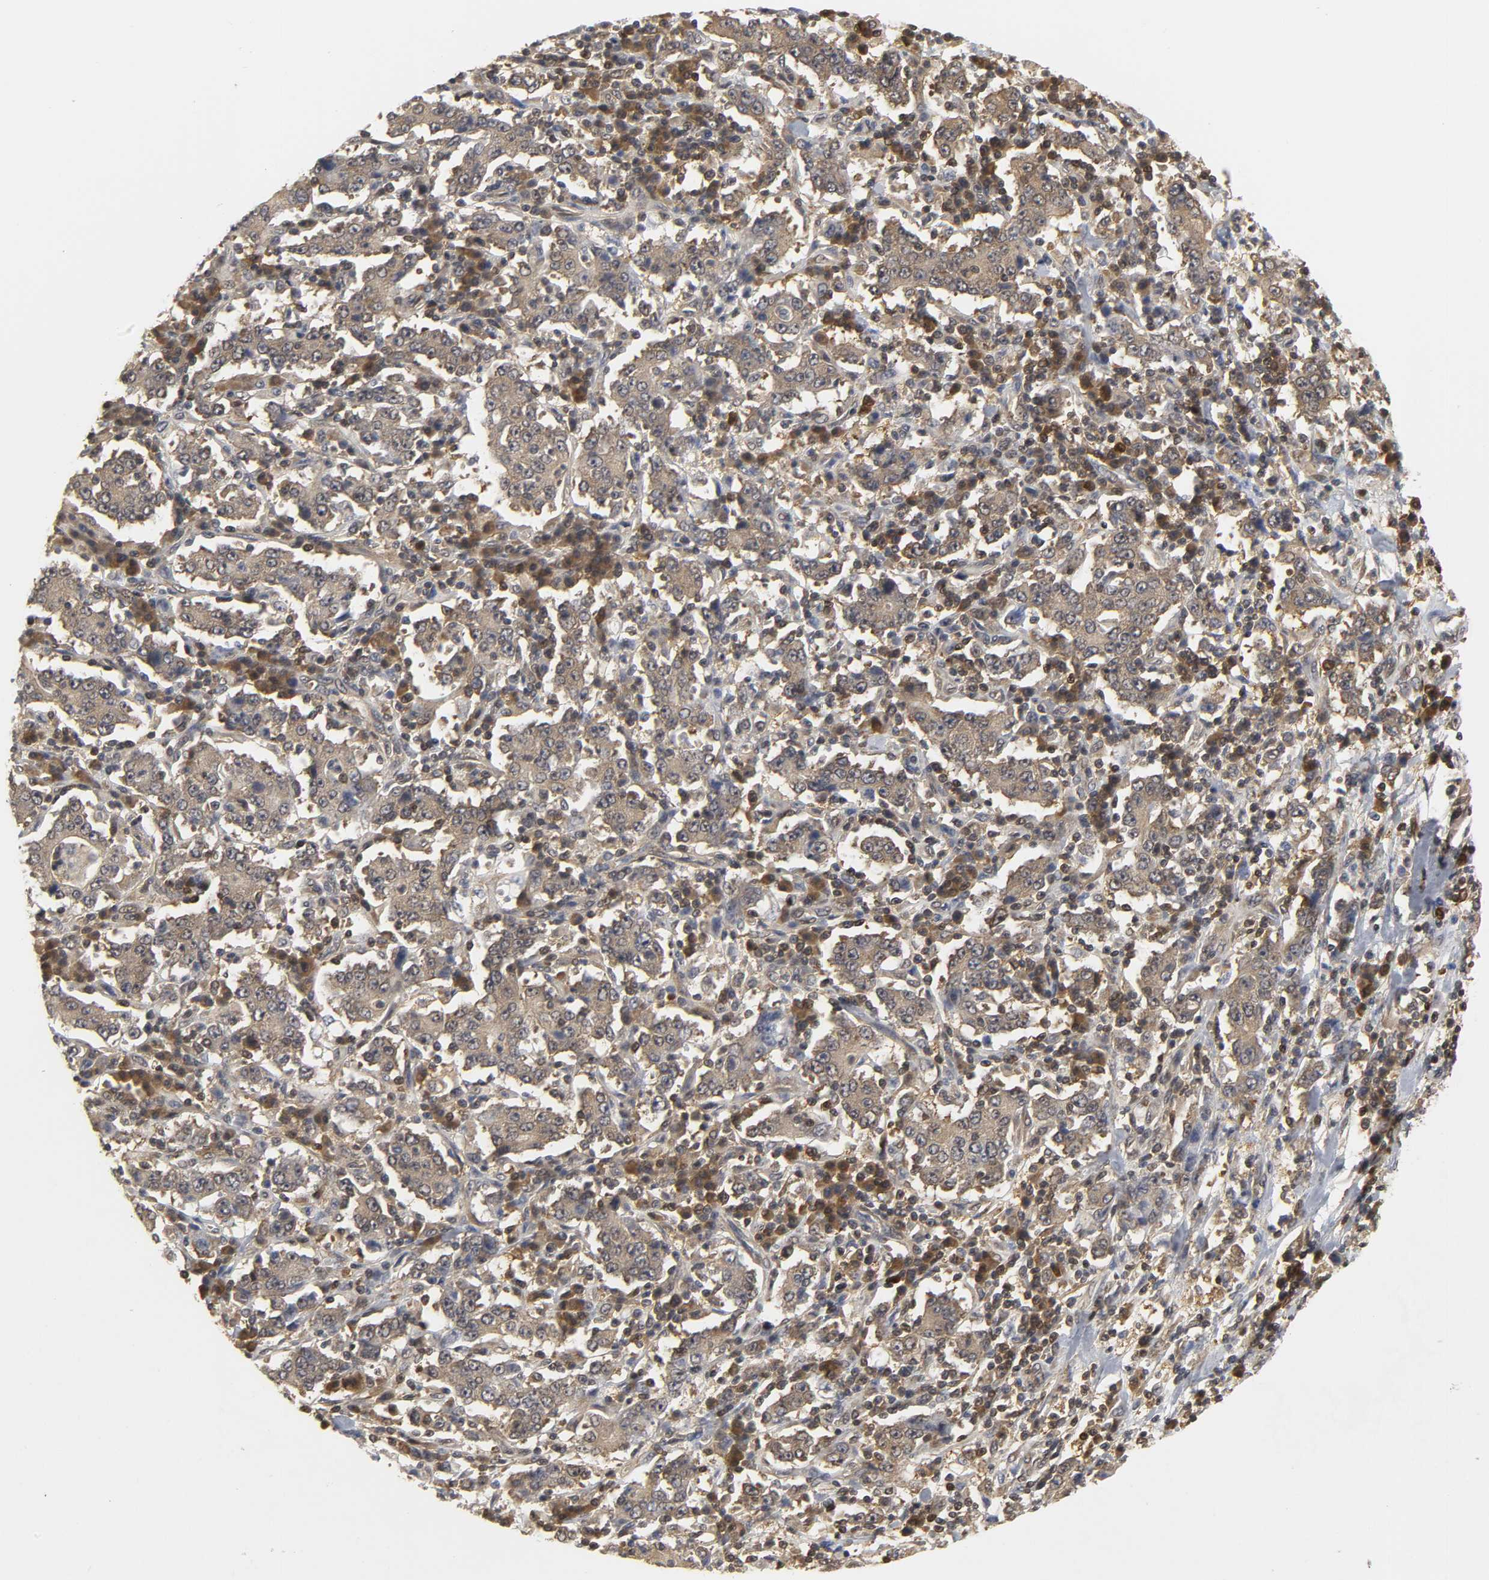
{"staining": {"intensity": "moderate", "quantity": ">75%", "location": "cytoplasmic/membranous"}, "tissue": "stomach cancer", "cell_type": "Tumor cells", "image_type": "cancer", "snomed": [{"axis": "morphology", "description": "Normal tissue, NOS"}, {"axis": "morphology", "description": "Adenocarcinoma, NOS"}, {"axis": "topography", "description": "Stomach, upper"}, {"axis": "topography", "description": "Stomach"}], "caption": "Stomach adenocarcinoma stained for a protein (brown) shows moderate cytoplasmic/membranous positive staining in approximately >75% of tumor cells.", "gene": "PARK7", "patient": {"sex": "male", "age": 59}}